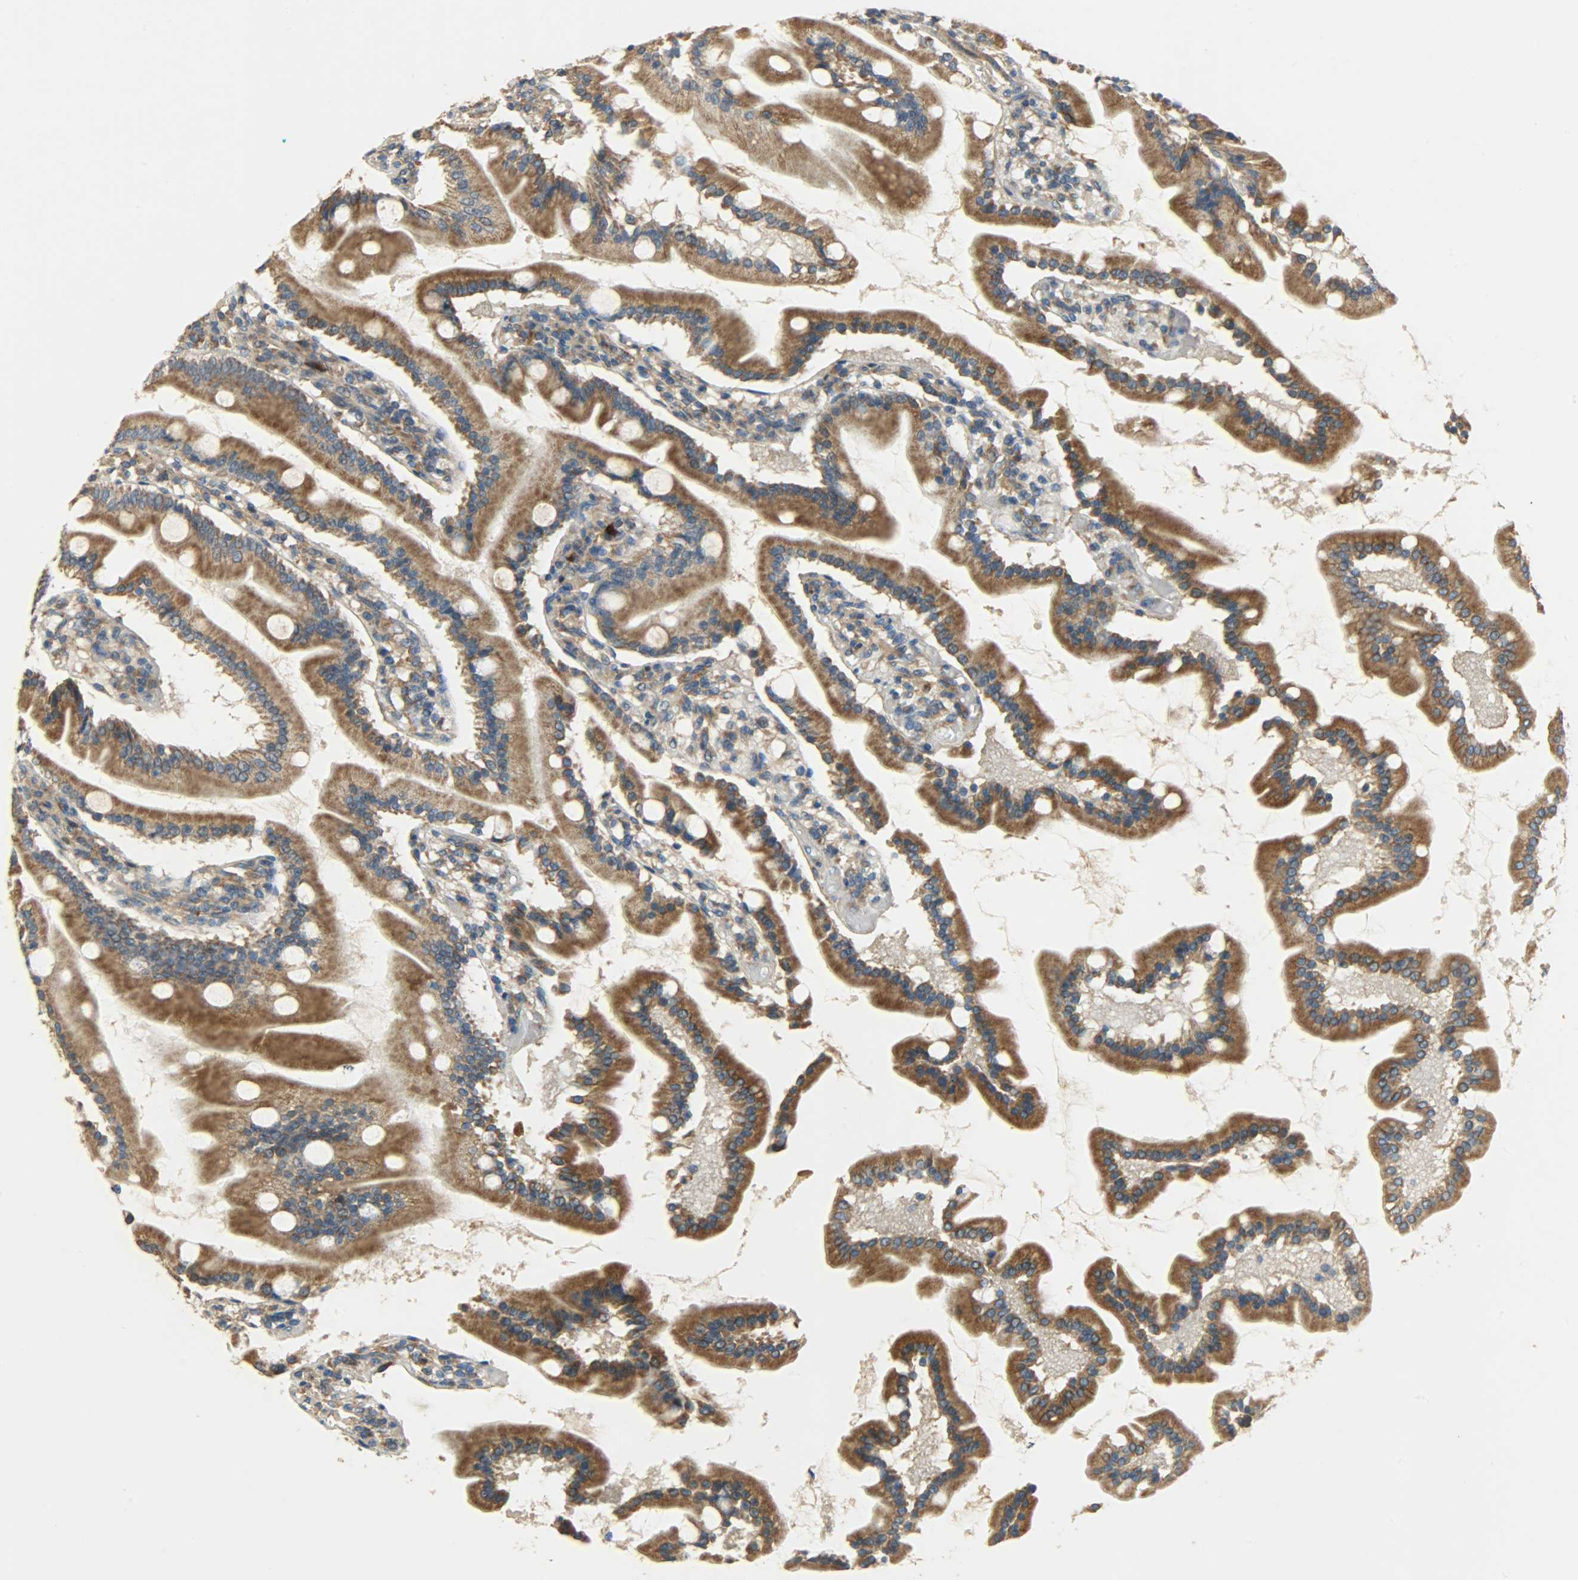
{"staining": {"intensity": "strong", "quantity": ">75%", "location": "cytoplasmic/membranous"}, "tissue": "duodenum", "cell_type": "Glandular cells", "image_type": "normal", "snomed": [{"axis": "morphology", "description": "Normal tissue, NOS"}, {"axis": "topography", "description": "Duodenum"}], "caption": "A micrograph of human duodenum stained for a protein displays strong cytoplasmic/membranous brown staining in glandular cells.", "gene": "C1orf198", "patient": {"sex": "female", "age": 64}}